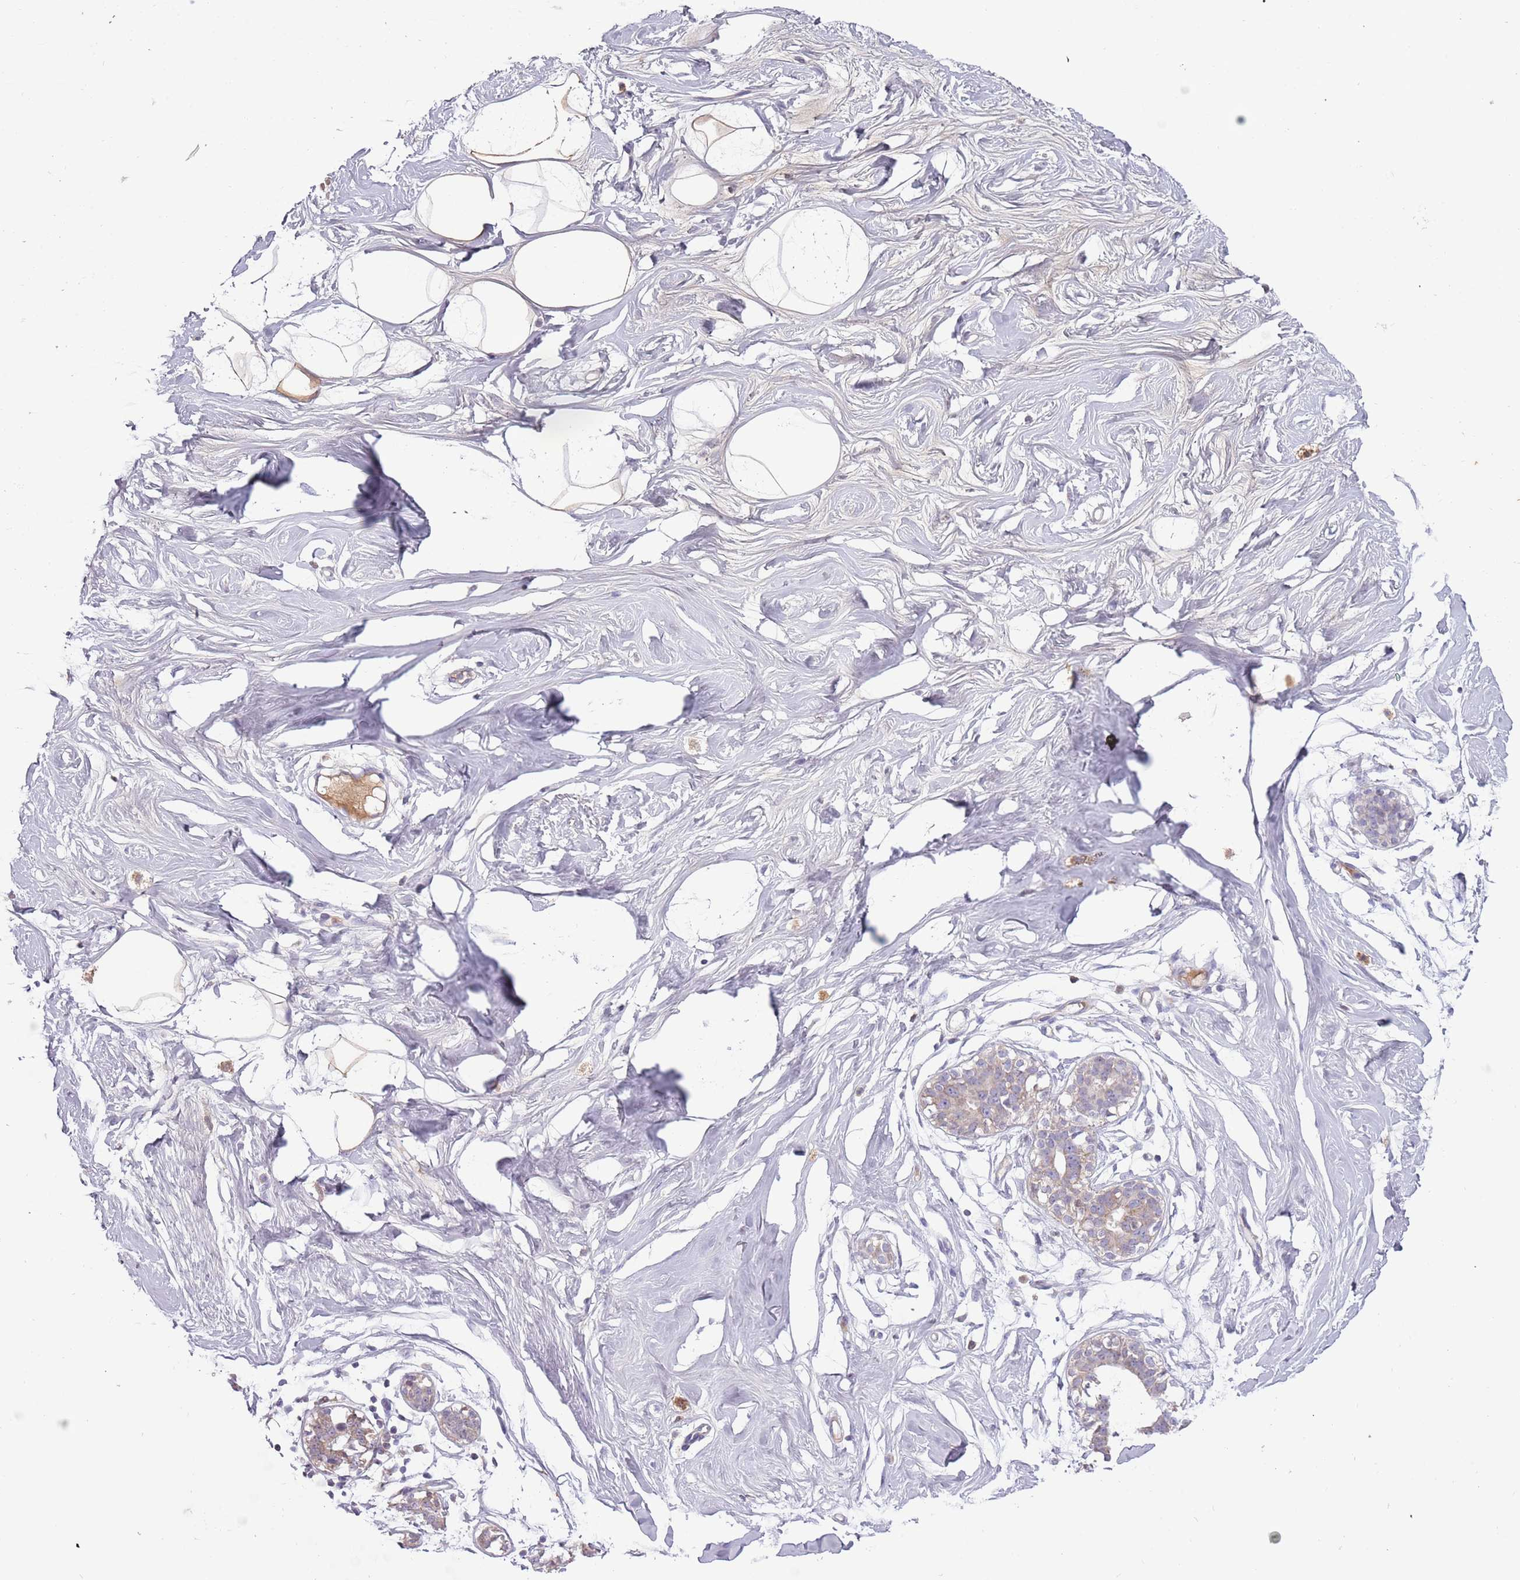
{"staining": {"intensity": "moderate", "quantity": ">75%", "location": "cytoplasmic/membranous"}, "tissue": "breast", "cell_type": "Adipocytes", "image_type": "normal", "snomed": [{"axis": "morphology", "description": "Normal tissue, NOS"}, {"axis": "morphology", "description": "Adenoma, NOS"}, {"axis": "topography", "description": "Breast"}], "caption": "Breast stained with immunohistochemistry reveals moderate cytoplasmic/membranous positivity in about >75% of adipocytes.", "gene": "SYS1", "patient": {"sex": "female", "age": 23}}